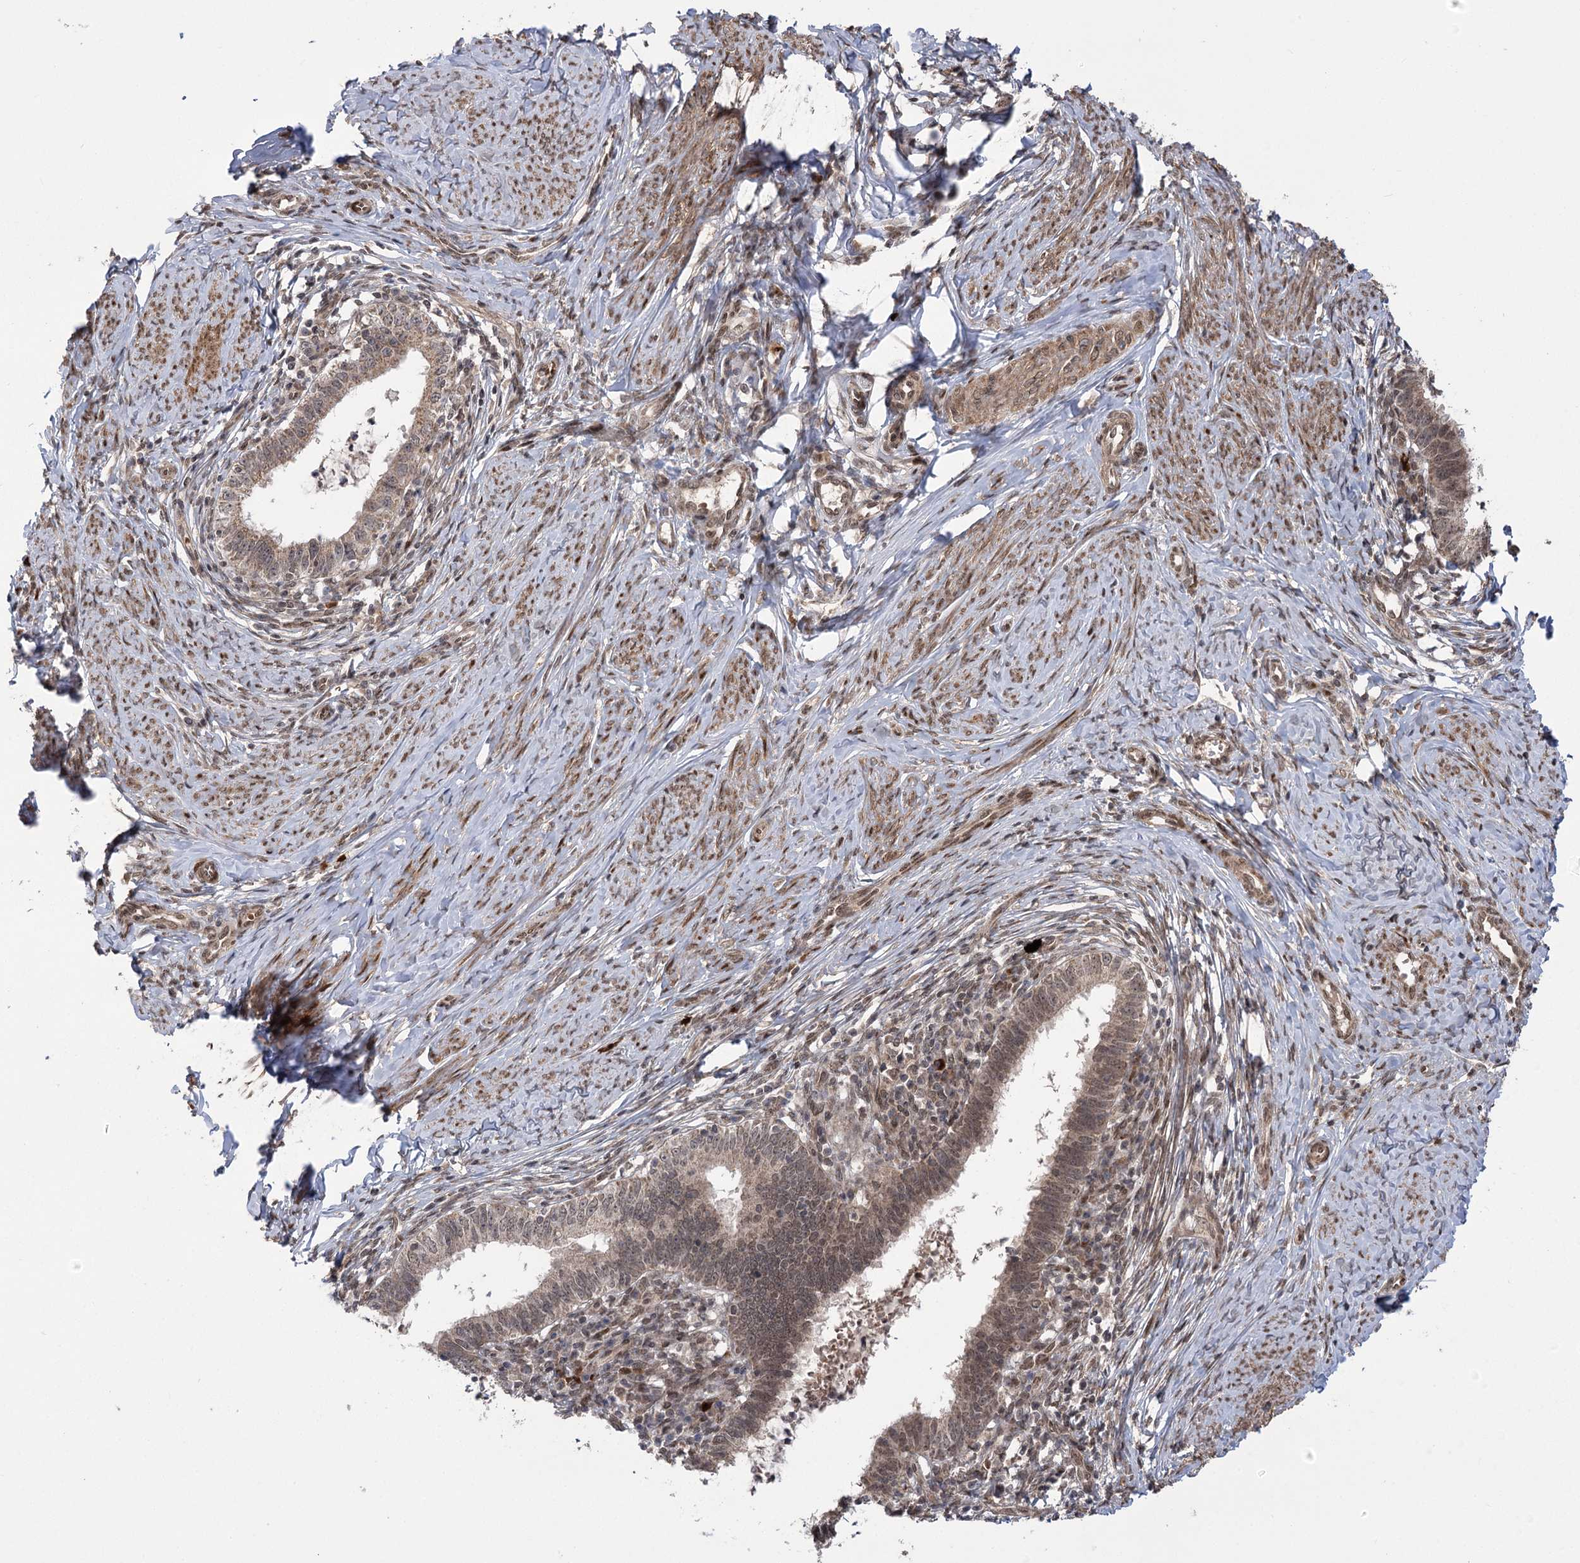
{"staining": {"intensity": "weak", "quantity": "25%-75%", "location": "cytoplasmic/membranous,nuclear"}, "tissue": "cervical cancer", "cell_type": "Tumor cells", "image_type": "cancer", "snomed": [{"axis": "morphology", "description": "Adenocarcinoma, NOS"}, {"axis": "topography", "description": "Cervix"}], "caption": "An image showing weak cytoplasmic/membranous and nuclear positivity in about 25%-75% of tumor cells in cervical adenocarcinoma, as visualized by brown immunohistochemical staining.", "gene": "TENM2", "patient": {"sex": "female", "age": 36}}